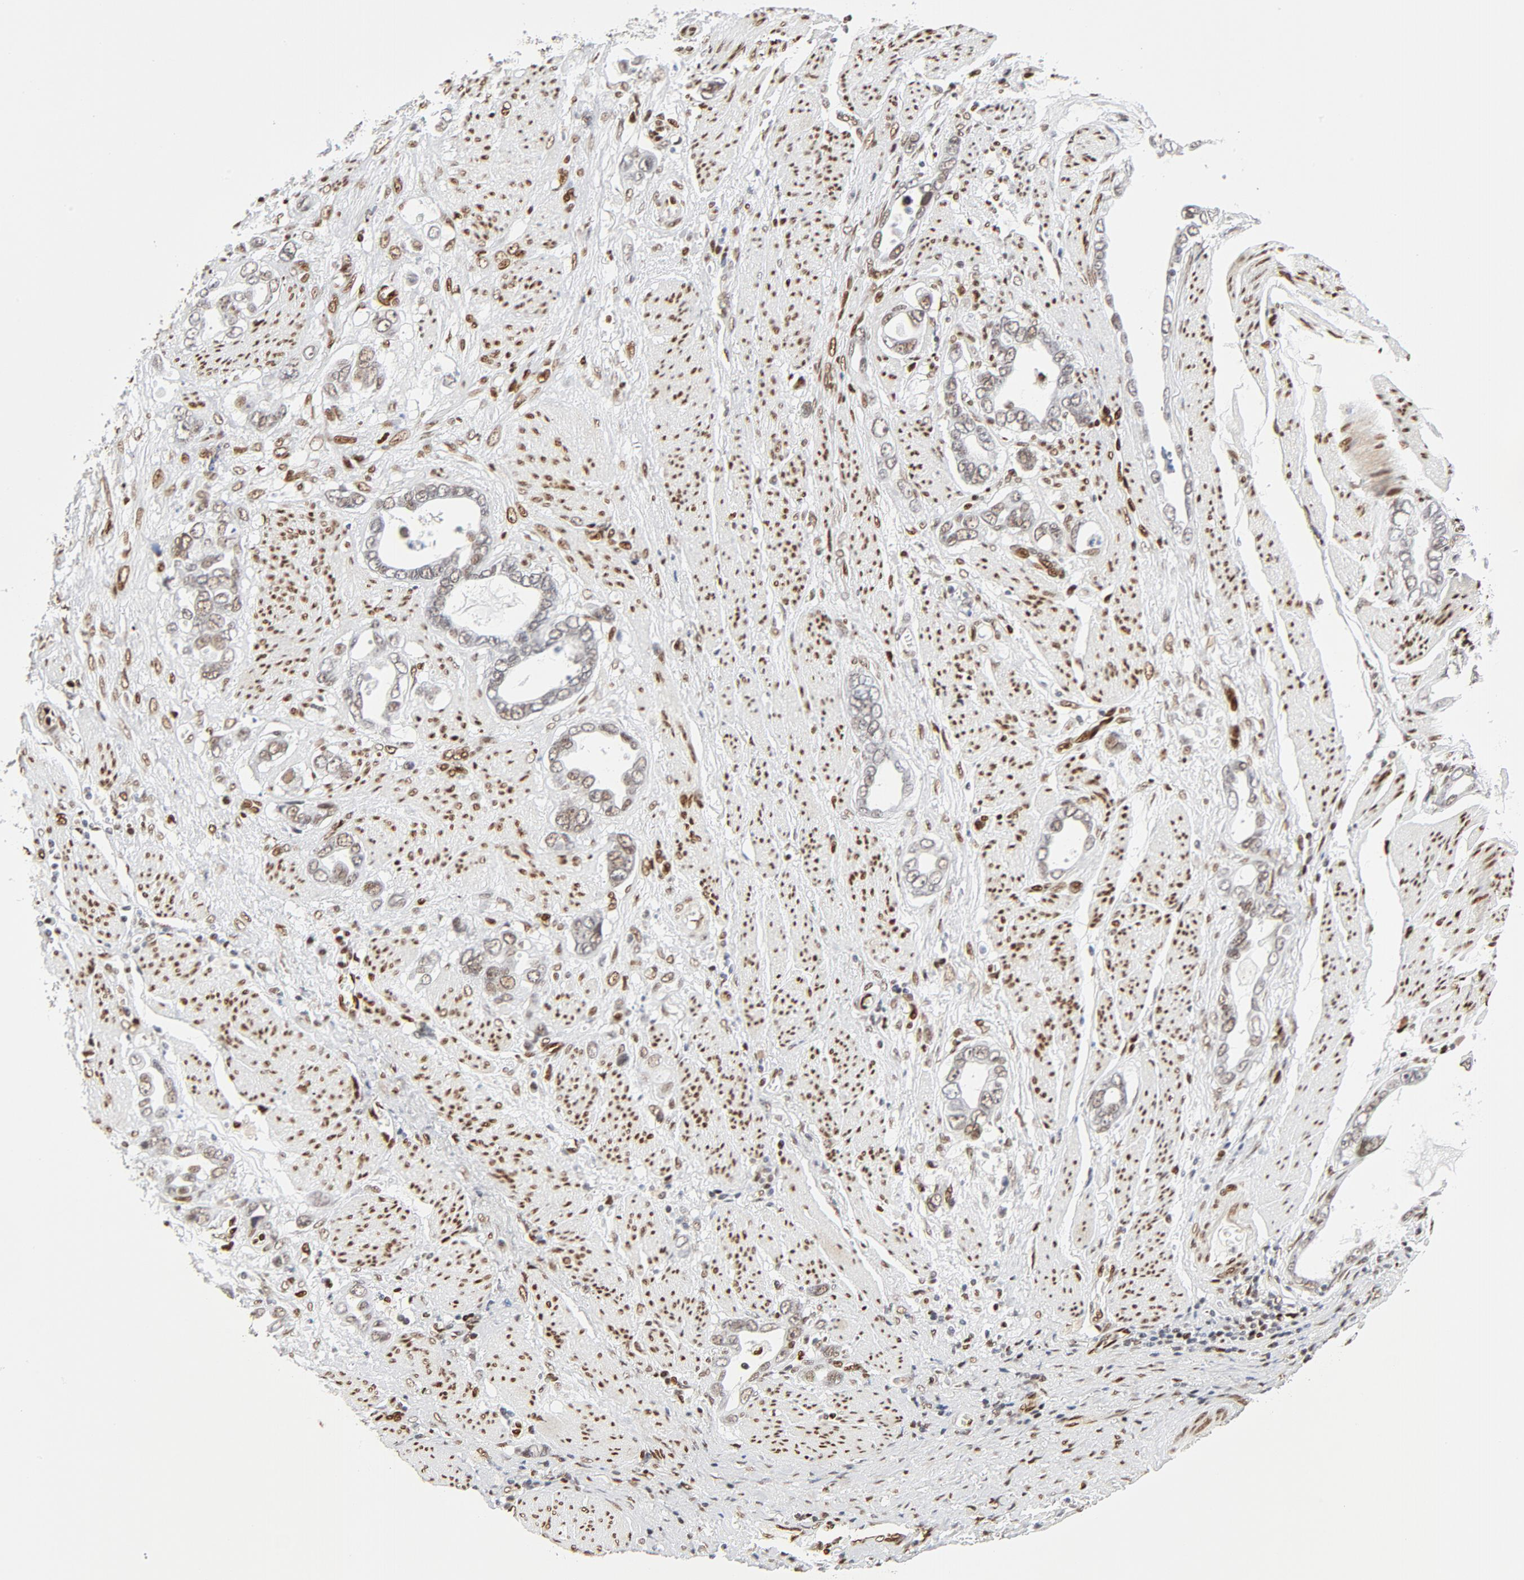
{"staining": {"intensity": "weak", "quantity": "<25%", "location": "nuclear"}, "tissue": "stomach cancer", "cell_type": "Tumor cells", "image_type": "cancer", "snomed": [{"axis": "morphology", "description": "Adenocarcinoma, NOS"}, {"axis": "topography", "description": "Stomach"}], "caption": "Protein analysis of stomach cancer shows no significant positivity in tumor cells.", "gene": "MEF2A", "patient": {"sex": "male", "age": 78}}